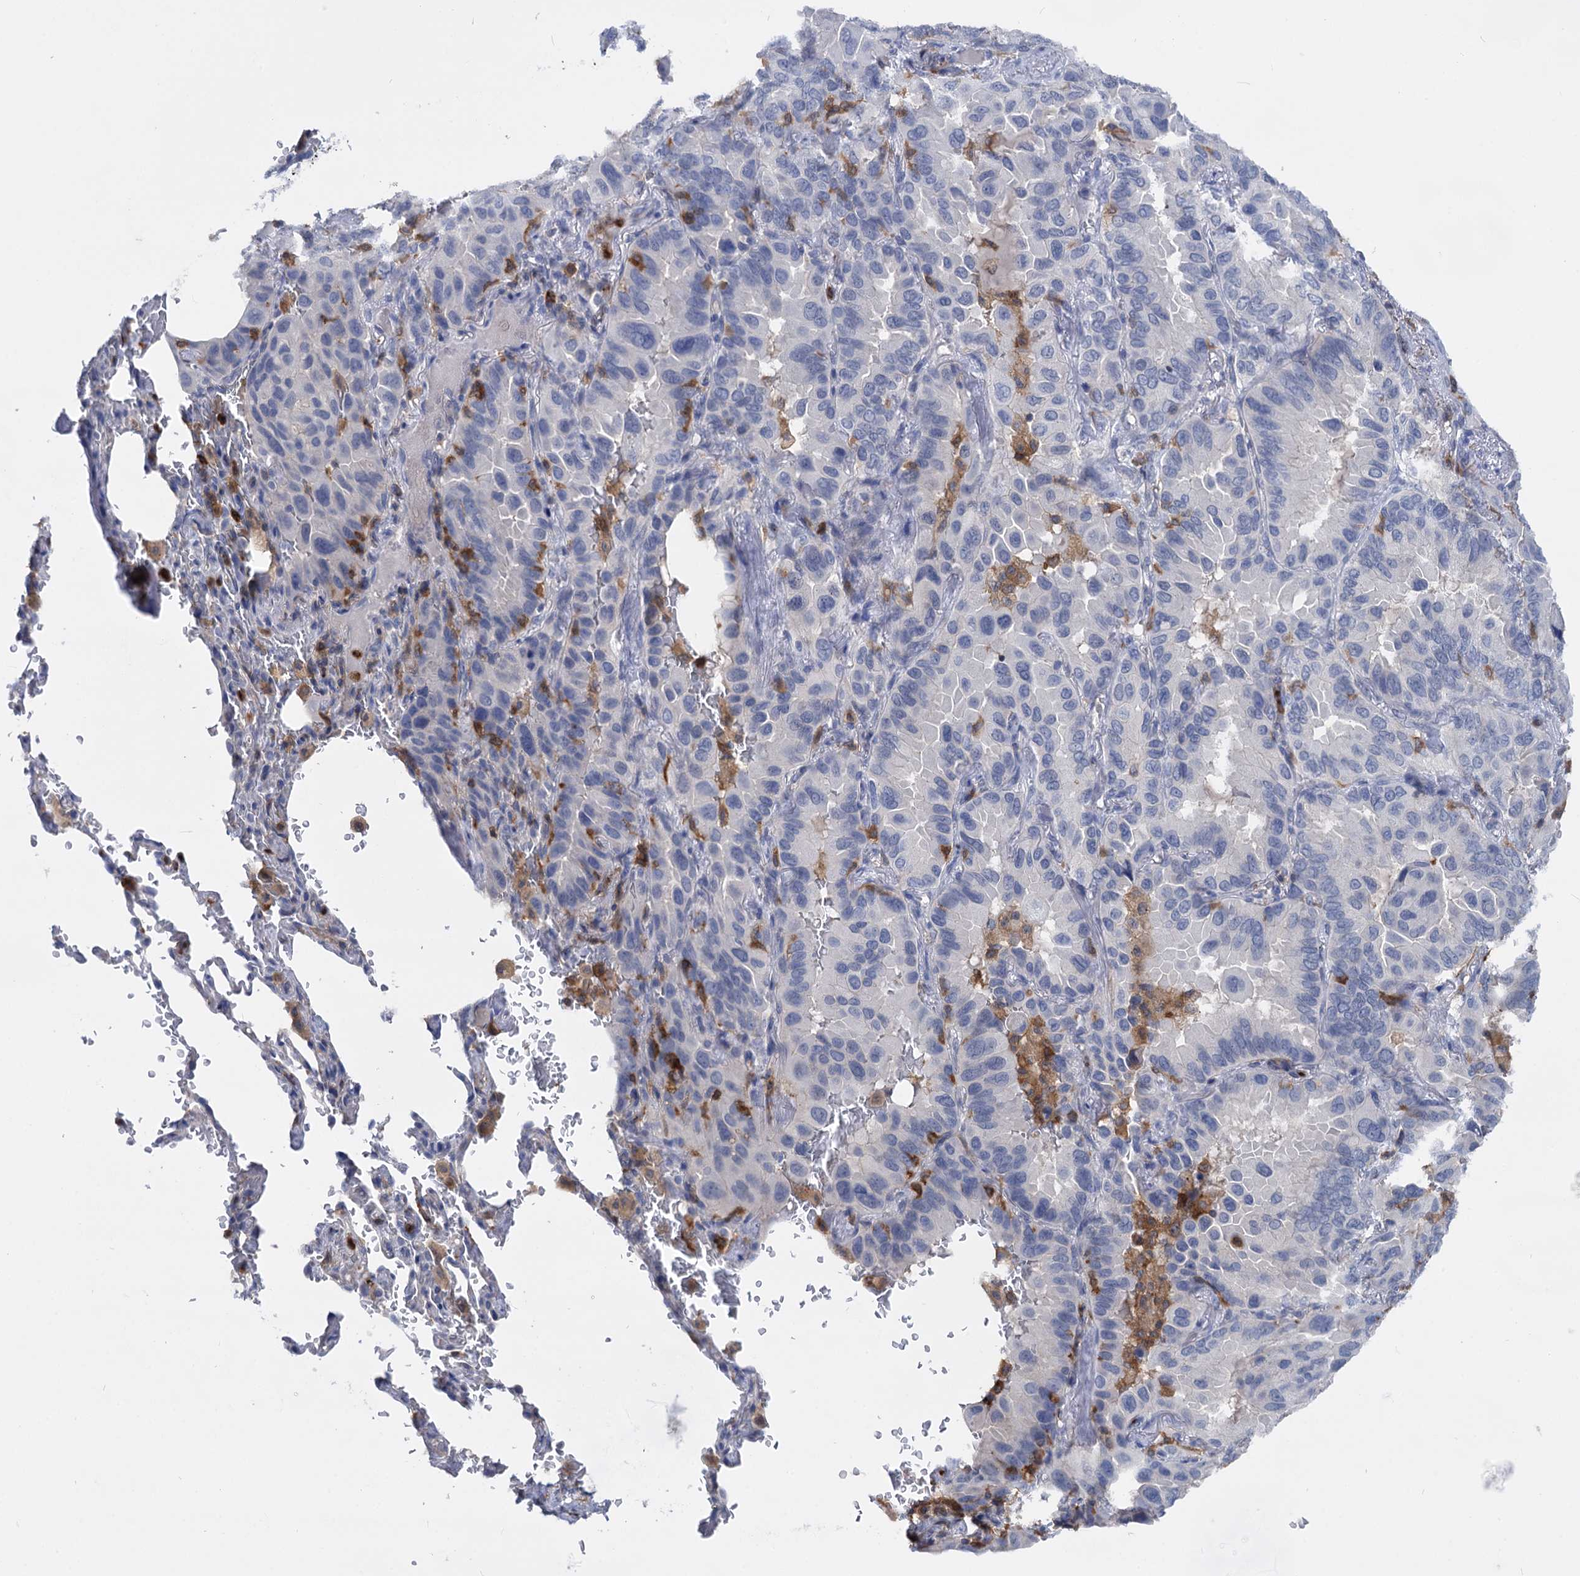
{"staining": {"intensity": "negative", "quantity": "none", "location": "none"}, "tissue": "lung cancer", "cell_type": "Tumor cells", "image_type": "cancer", "snomed": [{"axis": "morphology", "description": "Adenocarcinoma, NOS"}, {"axis": "topography", "description": "Lung"}], "caption": "This is a image of immunohistochemistry staining of adenocarcinoma (lung), which shows no staining in tumor cells. (Immunohistochemistry (ihc), brightfield microscopy, high magnification).", "gene": "RHOG", "patient": {"sex": "male", "age": 64}}